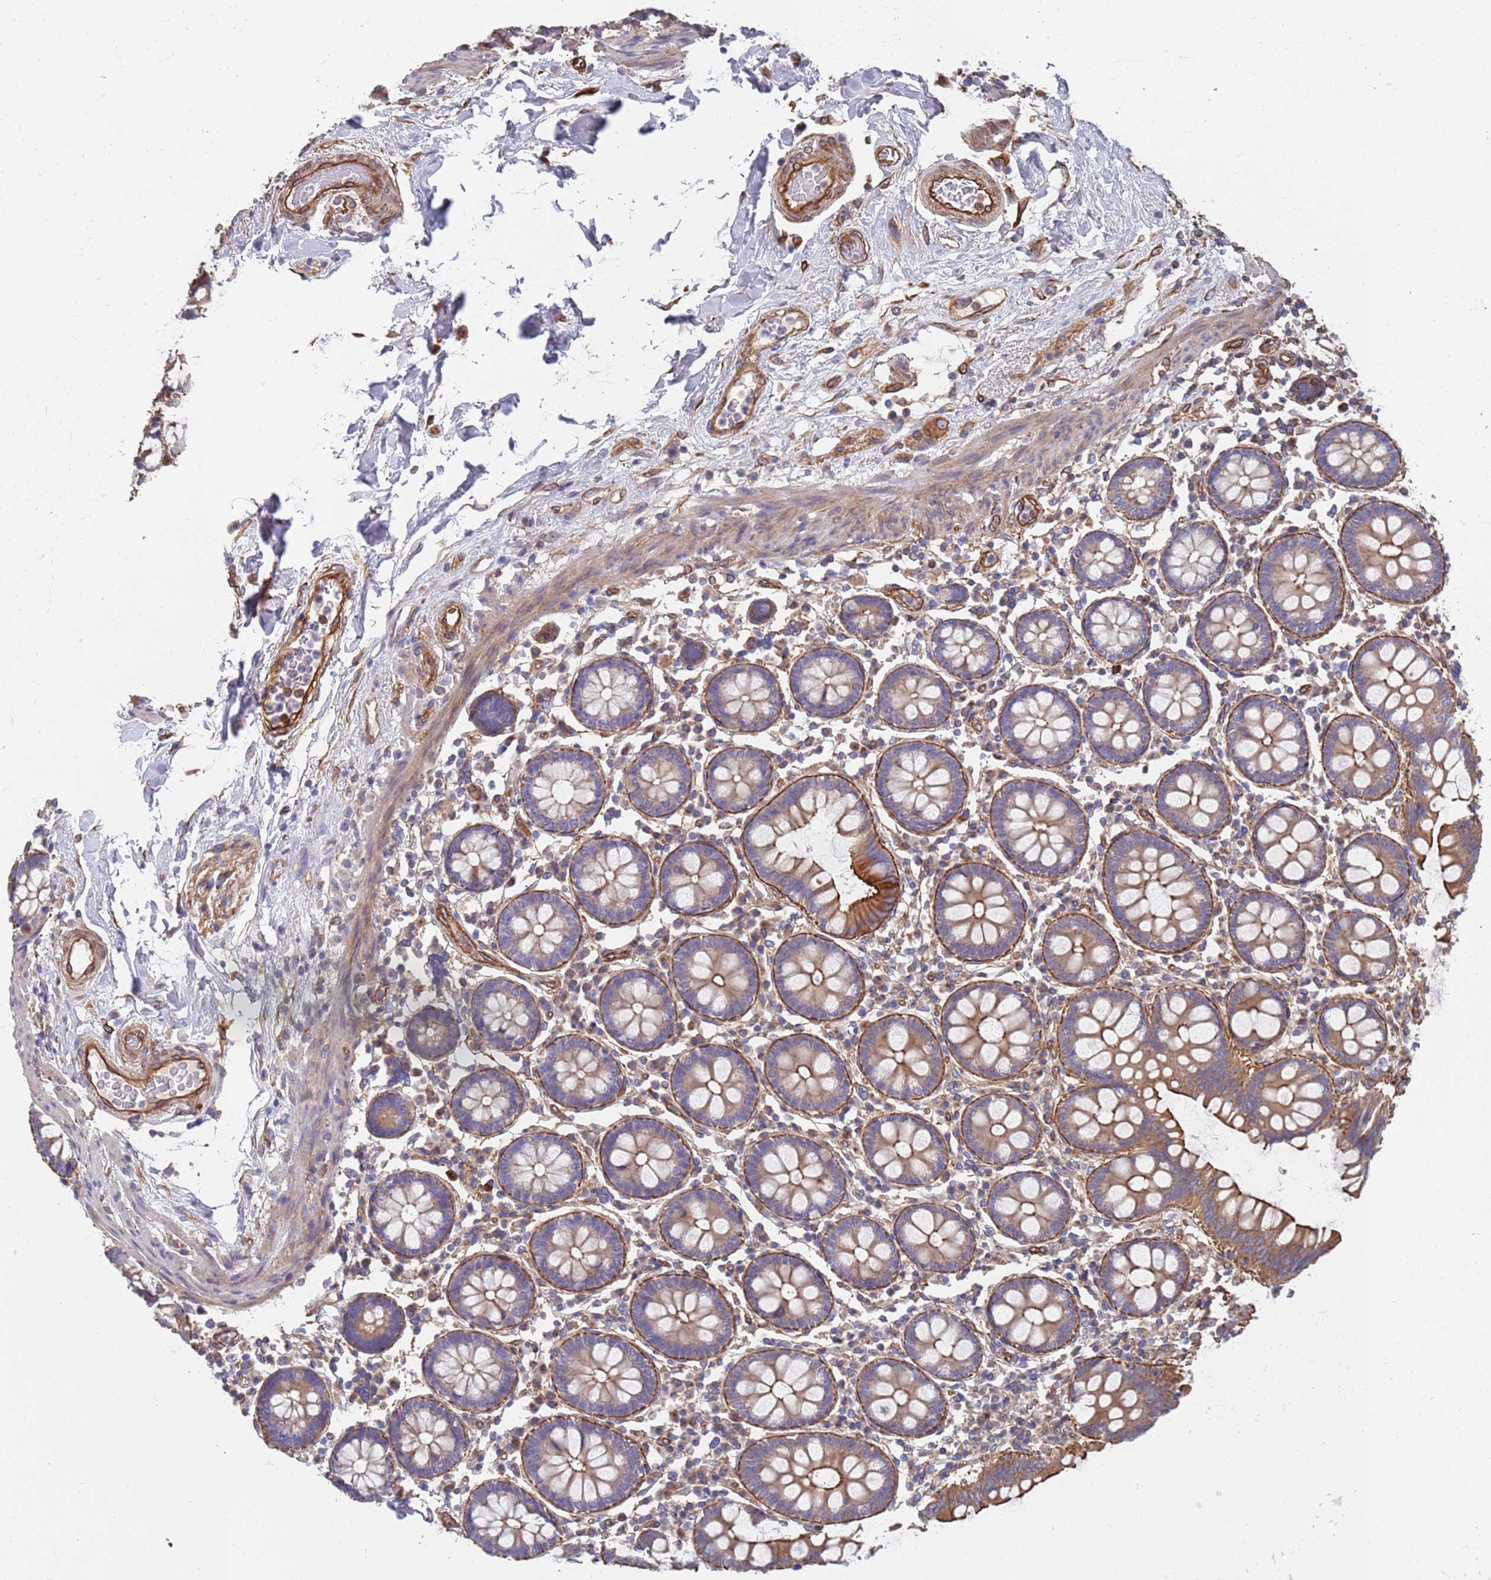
{"staining": {"intensity": "moderate", "quantity": ">75%", "location": "cytoplasmic/membranous"}, "tissue": "colon", "cell_type": "Endothelial cells", "image_type": "normal", "snomed": [{"axis": "morphology", "description": "Normal tissue, NOS"}, {"axis": "topography", "description": "Colon"}], "caption": "An immunohistochemistry (IHC) micrograph of normal tissue is shown. Protein staining in brown shows moderate cytoplasmic/membranous positivity in colon within endothelial cells. (DAB IHC, brown staining for protein, blue staining for nuclei).", "gene": "JAKMIP2", "patient": {"sex": "female", "age": 79}}